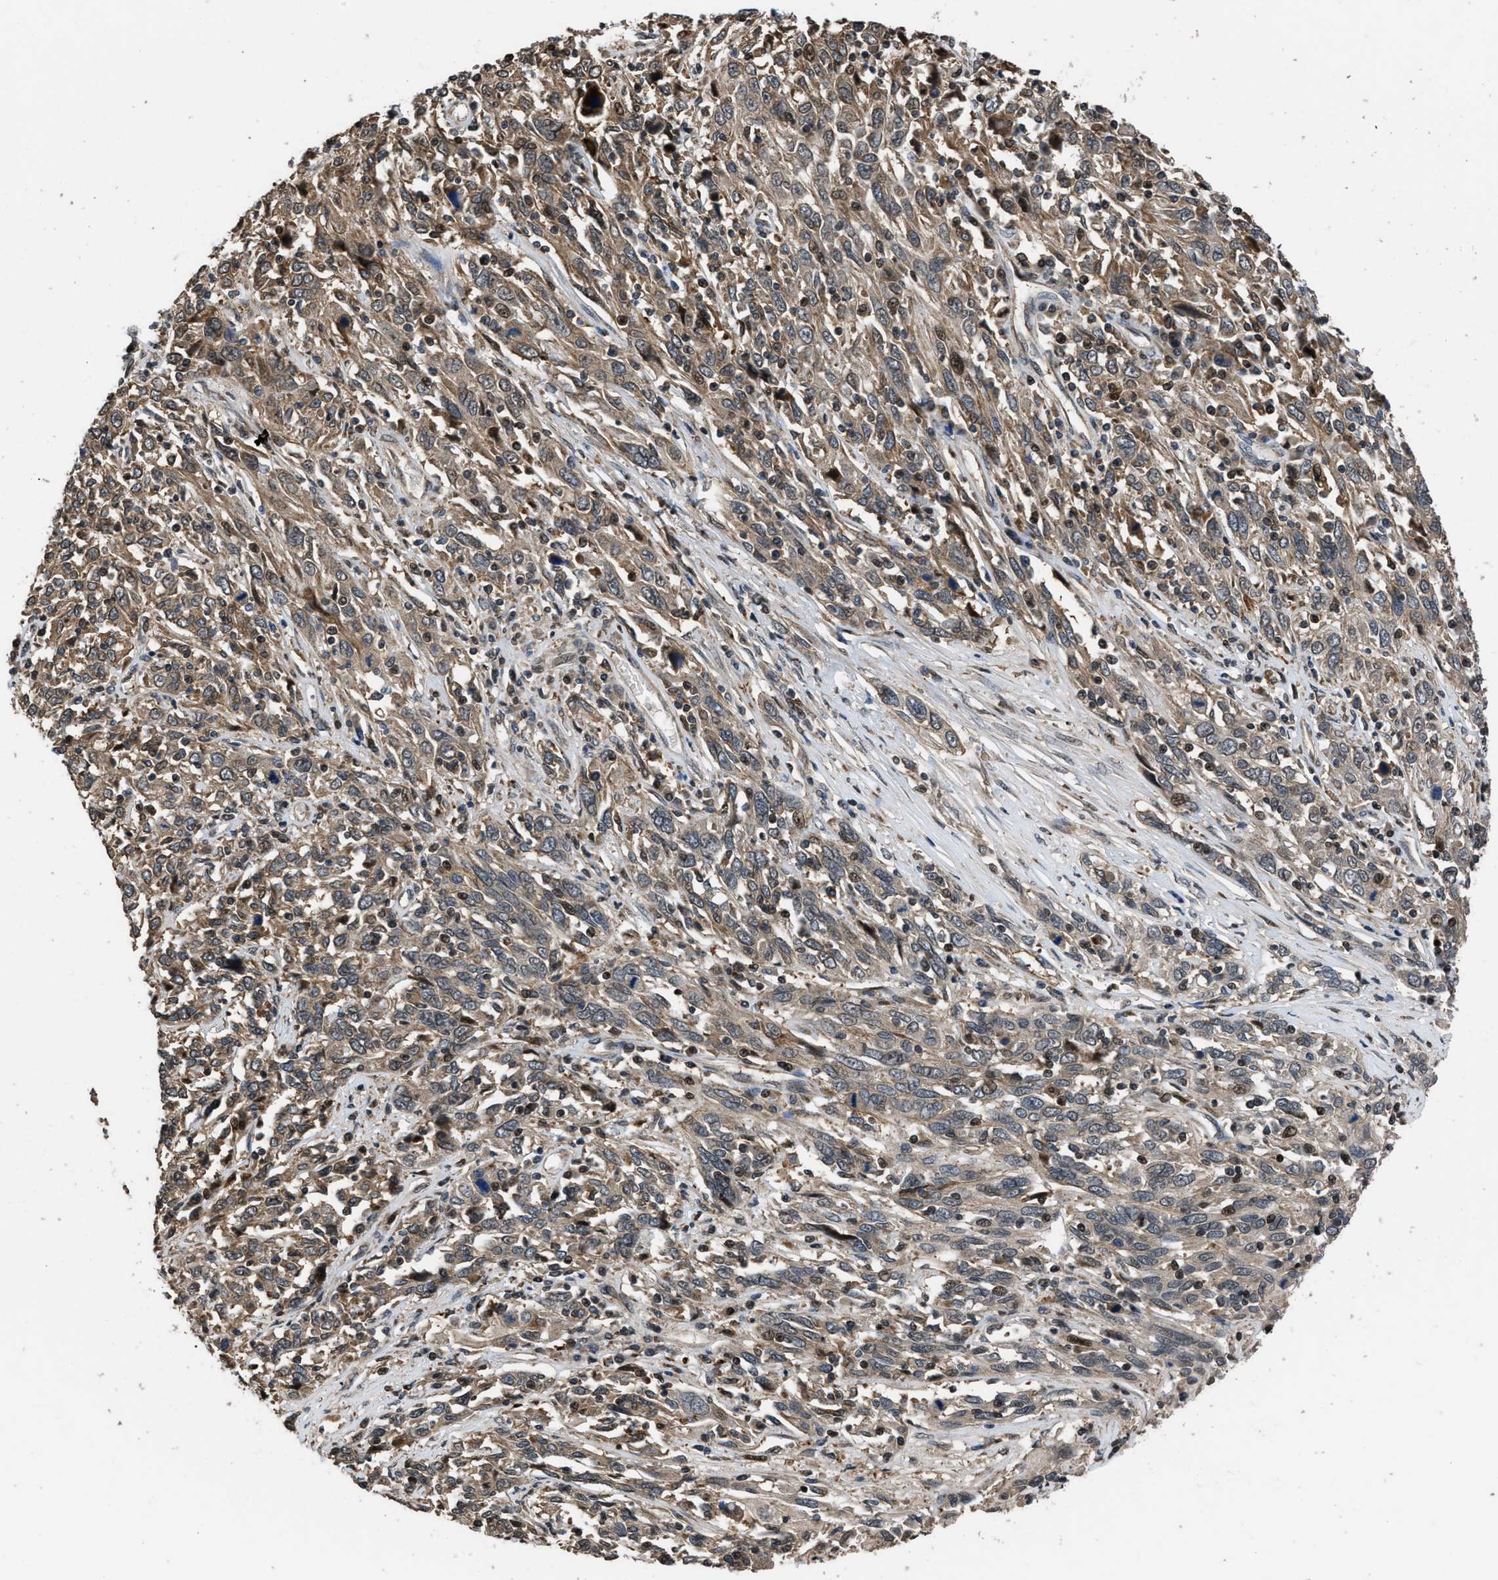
{"staining": {"intensity": "moderate", "quantity": ">75%", "location": "cytoplasmic/membranous"}, "tissue": "cervical cancer", "cell_type": "Tumor cells", "image_type": "cancer", "snomed": [{"axis": "morphology", "description": "Squamous cell carcinoma, NOS"}, {"axis": "topography", "description": "Cervix"}], "caption": "Protein staining of cervical cancer tissue shows moderate cytoplasmic/membranous positivity in approximately >75% of tumor cells.", "gene": "CTBS", "patient": {"sex": "female", "age": 46}}